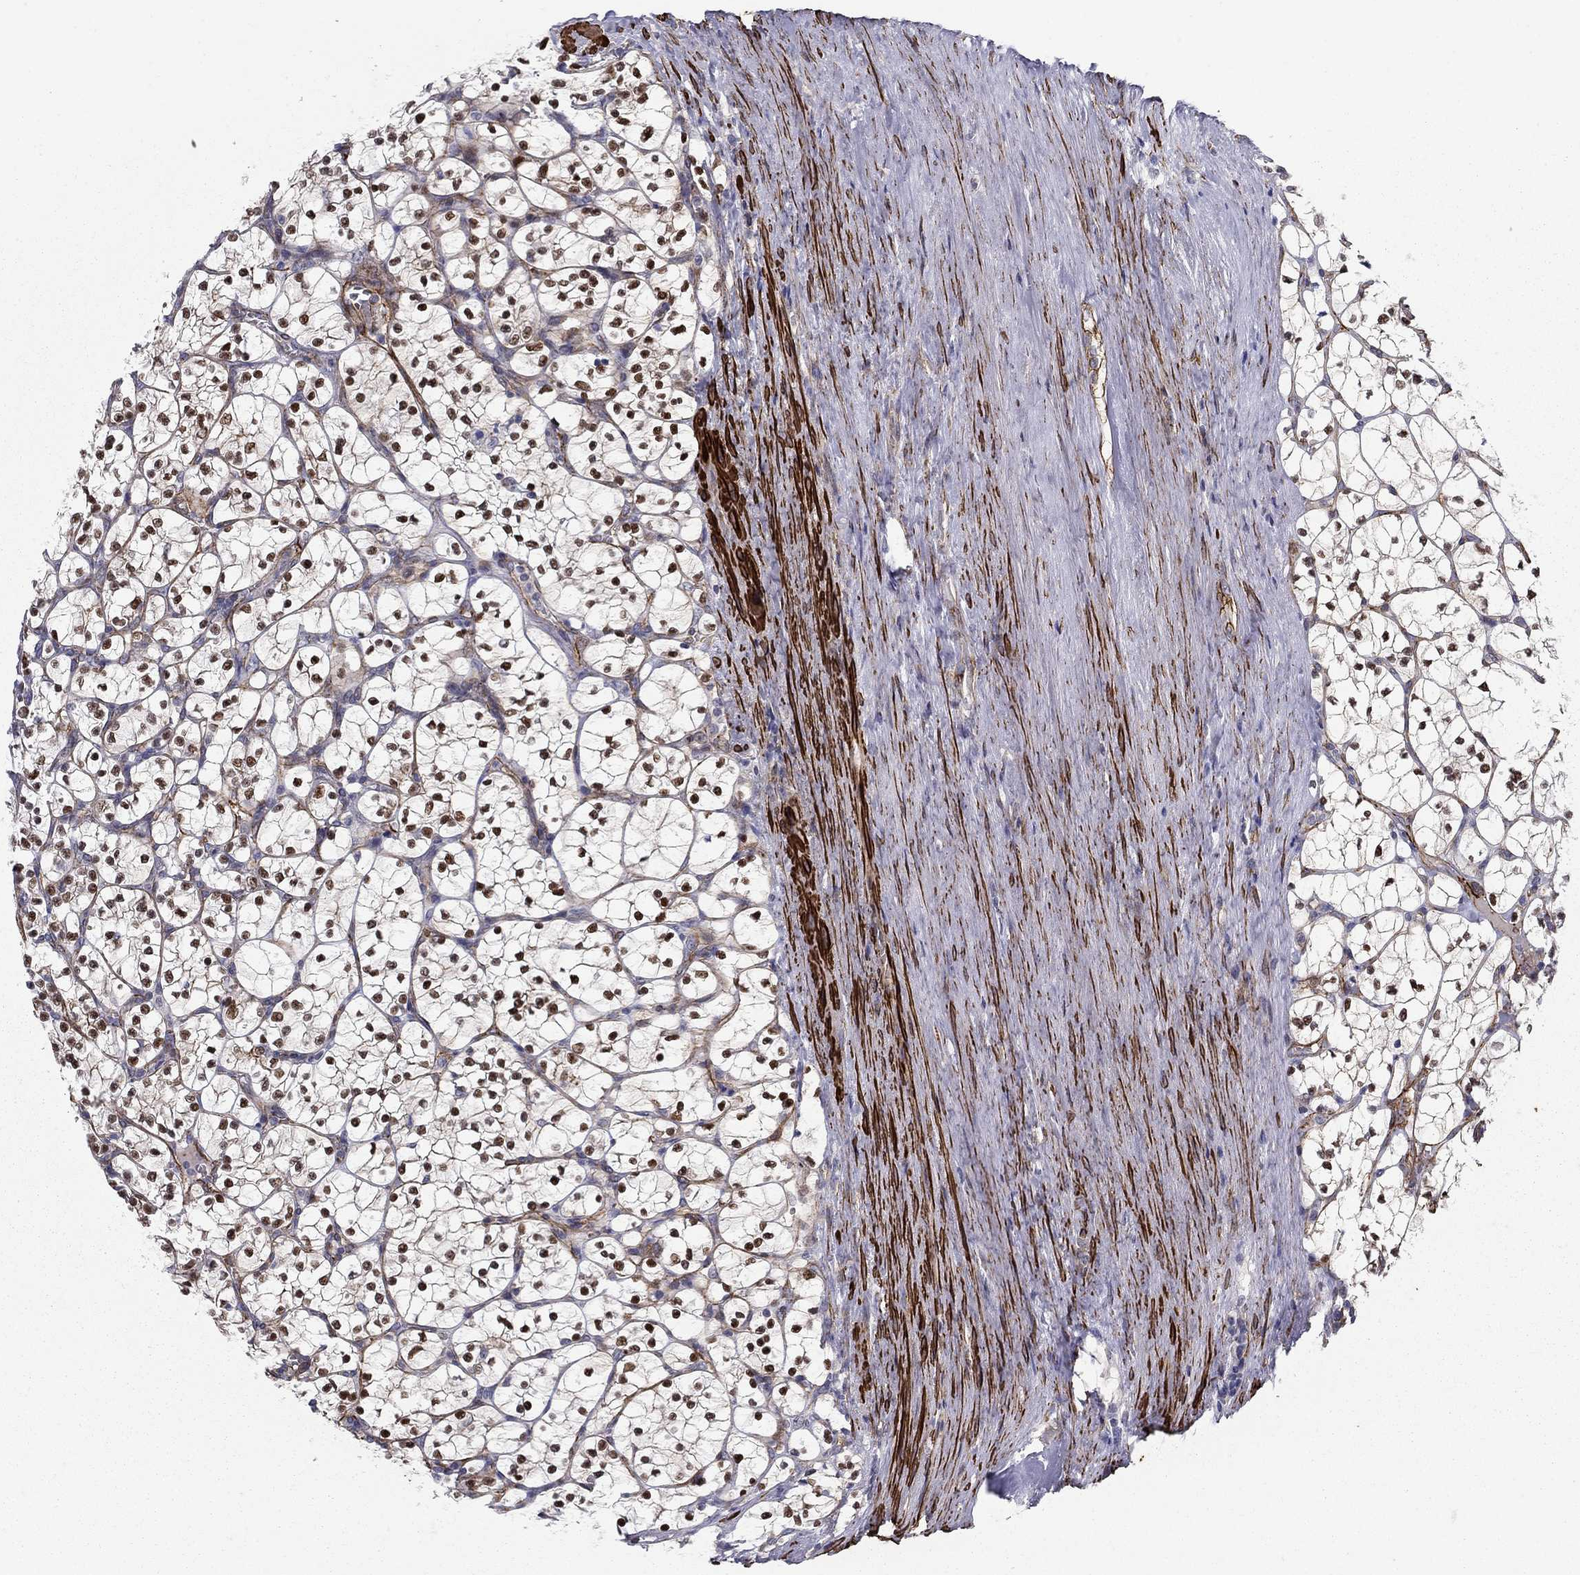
{"staining": {"intensity": "strong", "quantity": ">75%", "location": "nuclear"}, "tissue": "renal cancer", "cell_type": "Tumor cells", "image_type": "cancer", "snomed": [{"axis": "morphology", "description": "Adenocarcinoma, NOS"}, {"axis": "topography", "description": "Kidney"}], "caption": "A high amount of strong nuclear positivity is present in approximately >75% of tumor cells in renal adenocarcinoma tissue.", "gene": "KRBA1", "patient": {"sex": "female", "age": 89}}